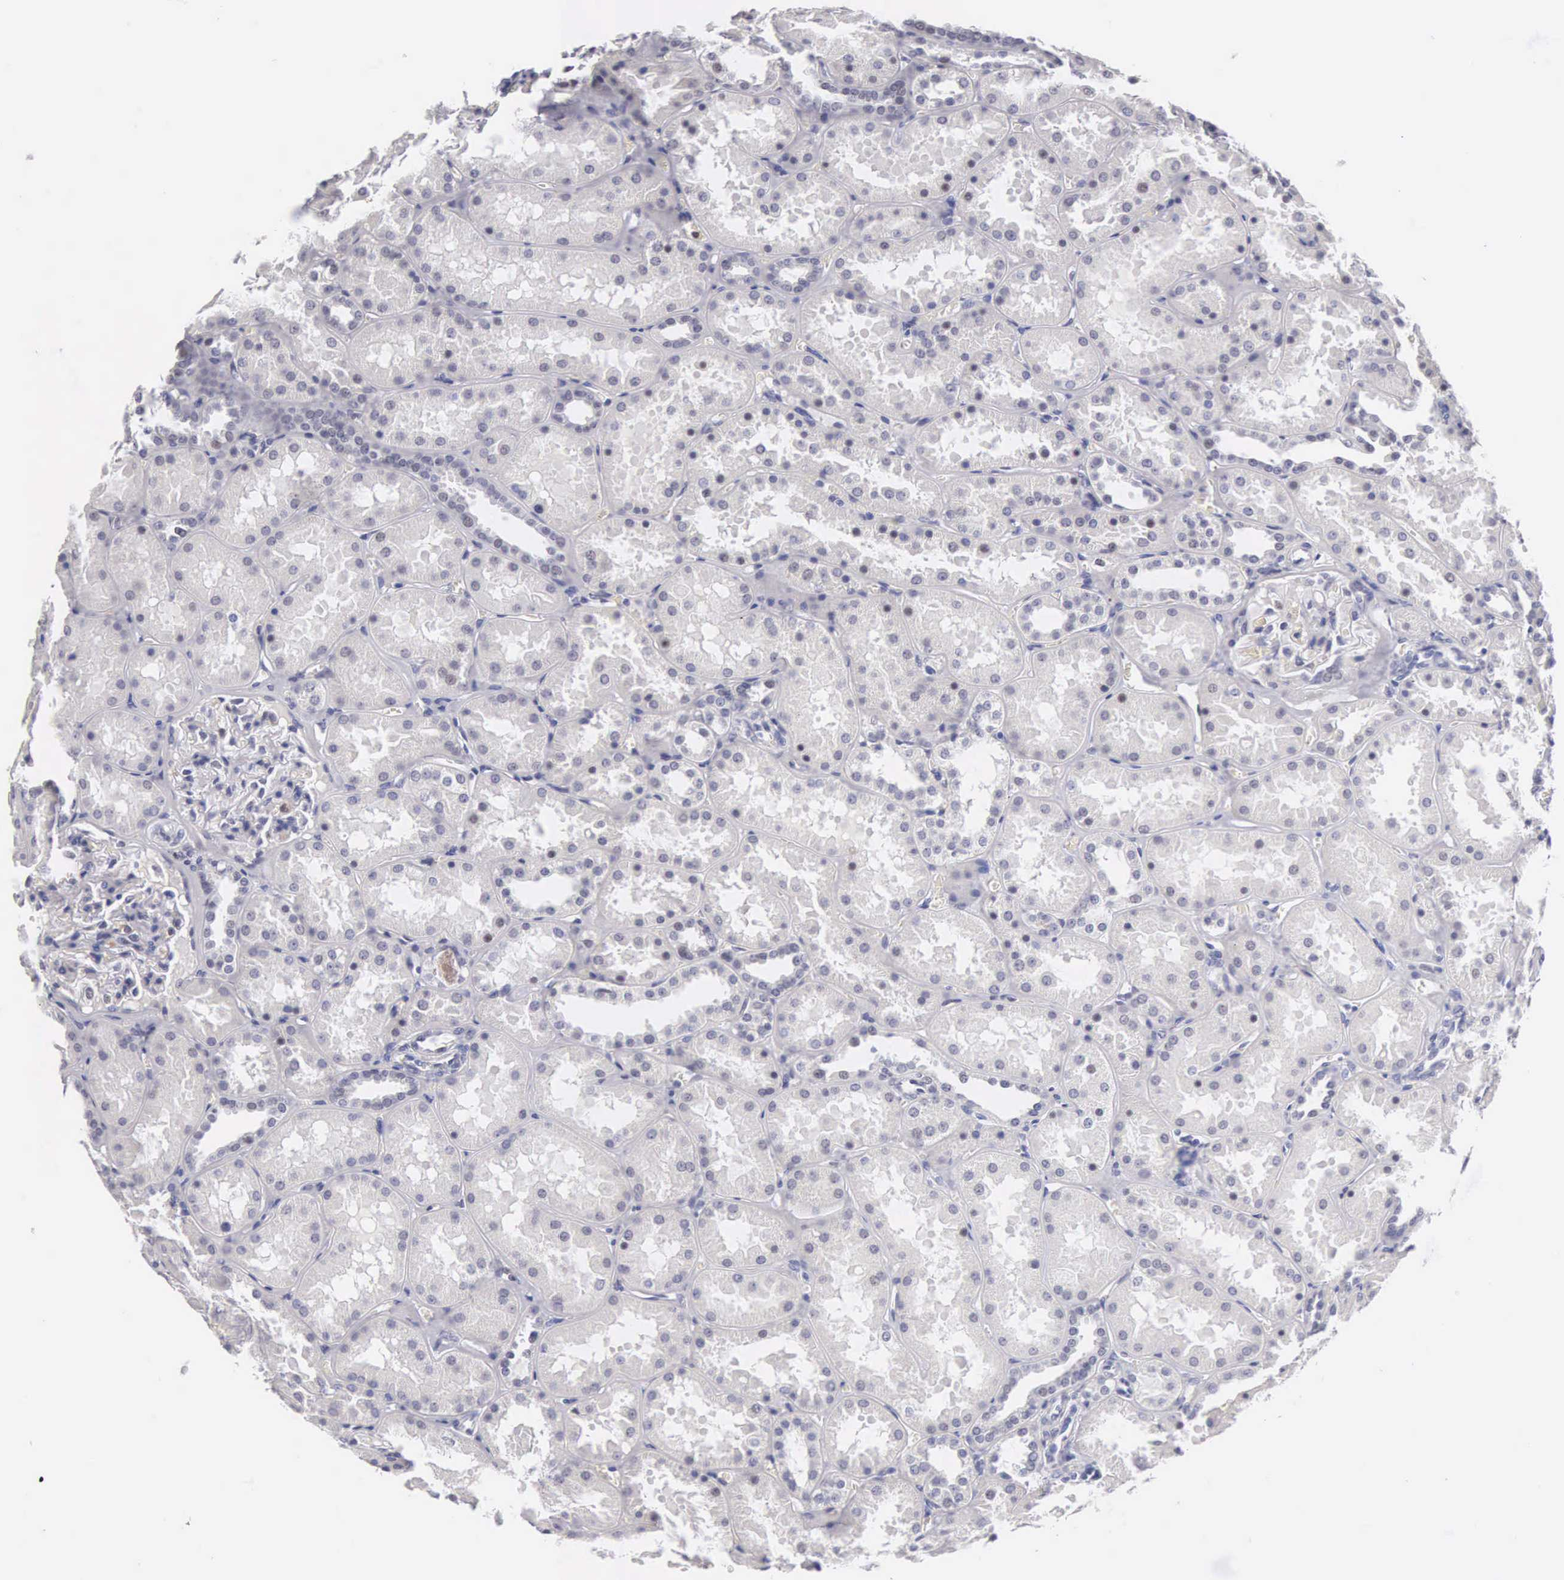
{"staining": {"intensity": "negative", "quantity": "none", "location": "none"}, "tissue": "kidney", "cell_type": "Cells in glomeruli", "image_type": "normal", "snomed": [{"axis": "morphology", "description": "Normal tissue, NOS"}, {"axis": "topography", "description": "Kidney"}], "caption": "This is an immunohistochemistry image of unremarkable kidney. There is no positivity in cells in glomeruli.", "gene": "FAM47A", "patient": {"sex": "female", "age": 52}}